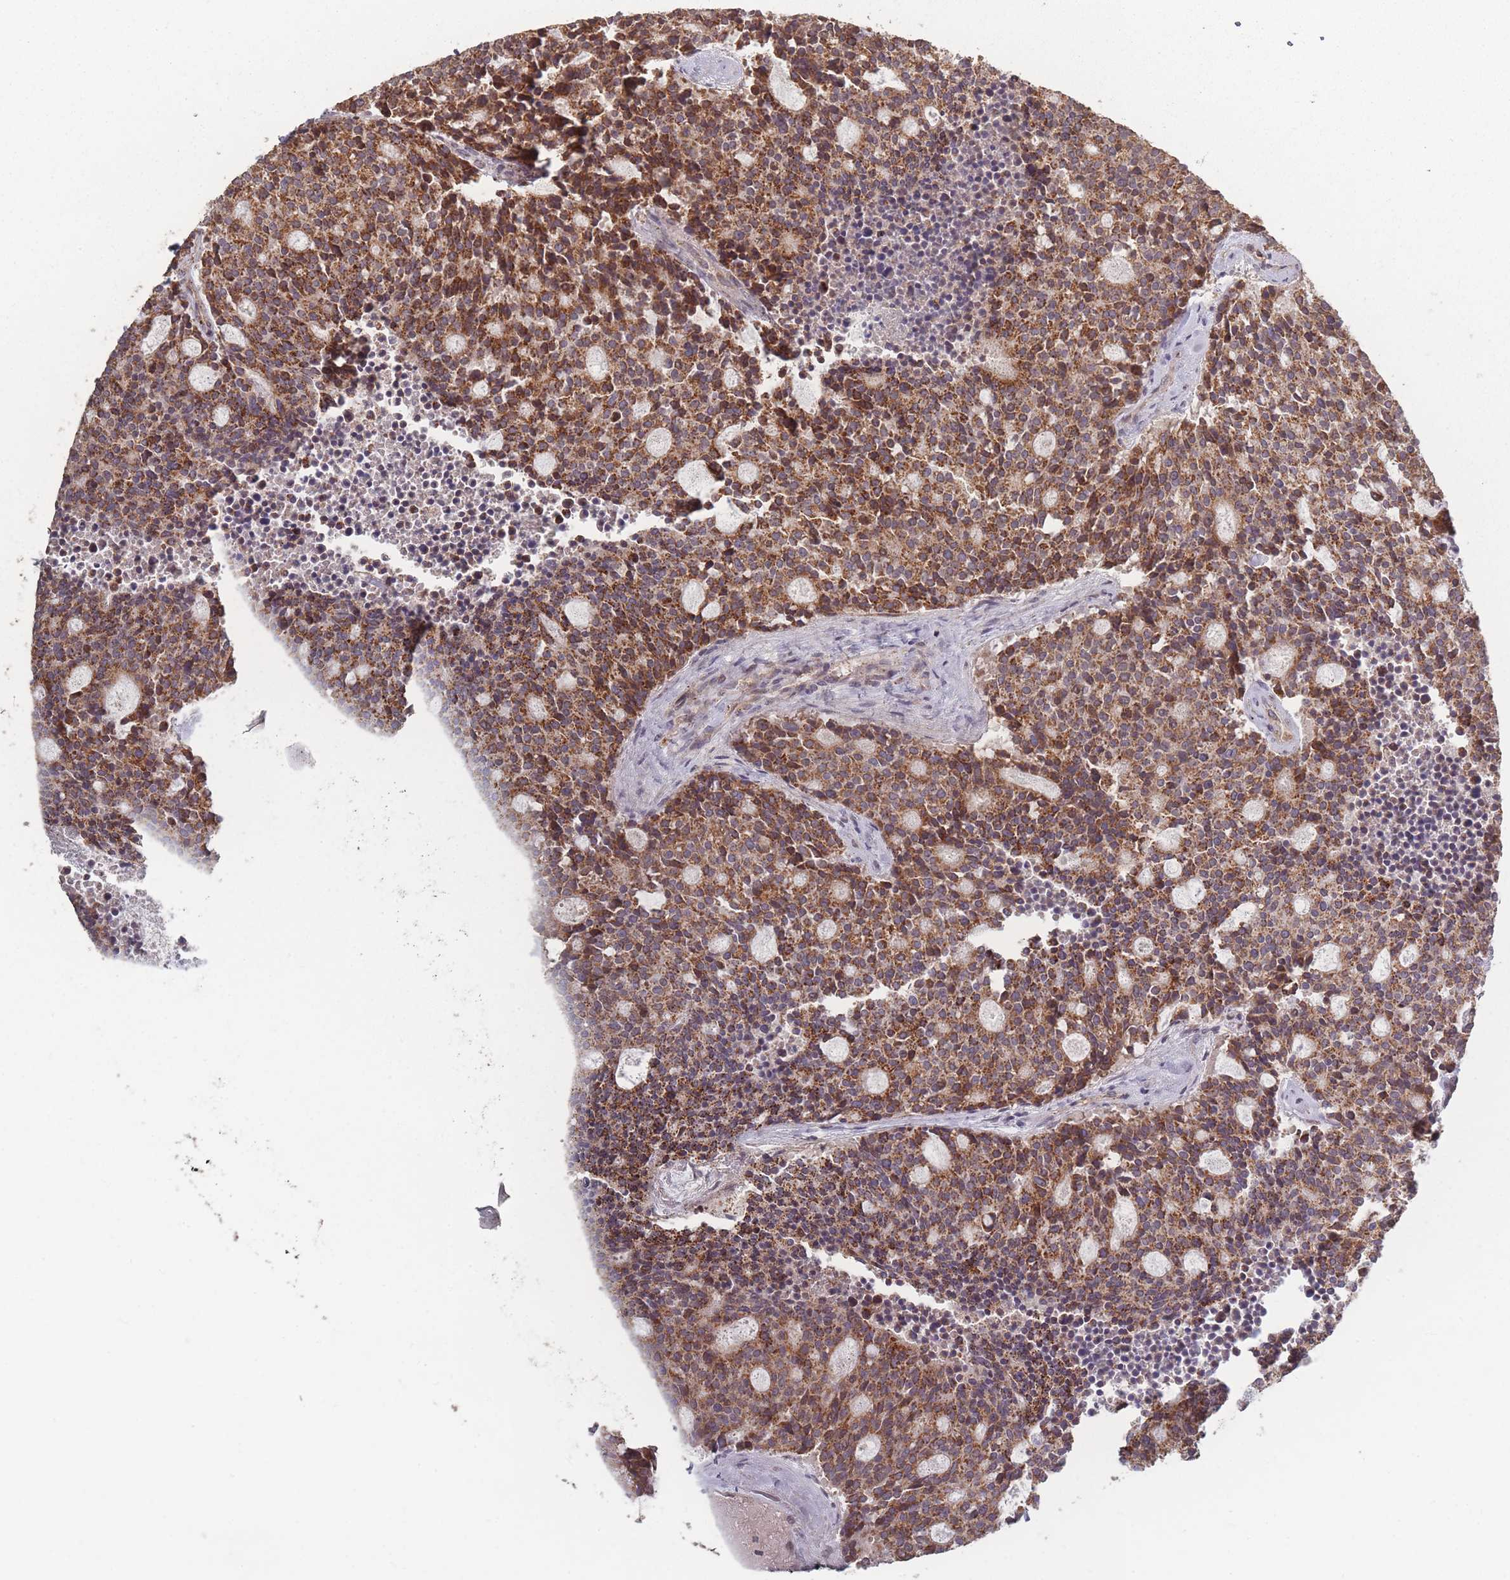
{"staining": {"intensity": "moderate", "quantity": ">75%", "location": "cytoplasmic/membranous"}, "tissue": "carcinoid", "cell_type": "Tumor cells", "image_type": "cancer", "snomed": [{"axis": "morphology", "description": "Carcinoid, malignant, NOS"}, {"axis": "topography", "description": "Pancreas"}], "caption": "A brown stain highlights moderate cytoplasmic/membranous positivity of a protein in carcinoid tumor cells.", "gene": "LYRM7", "patient": {"sex": "female", "age": 54}}